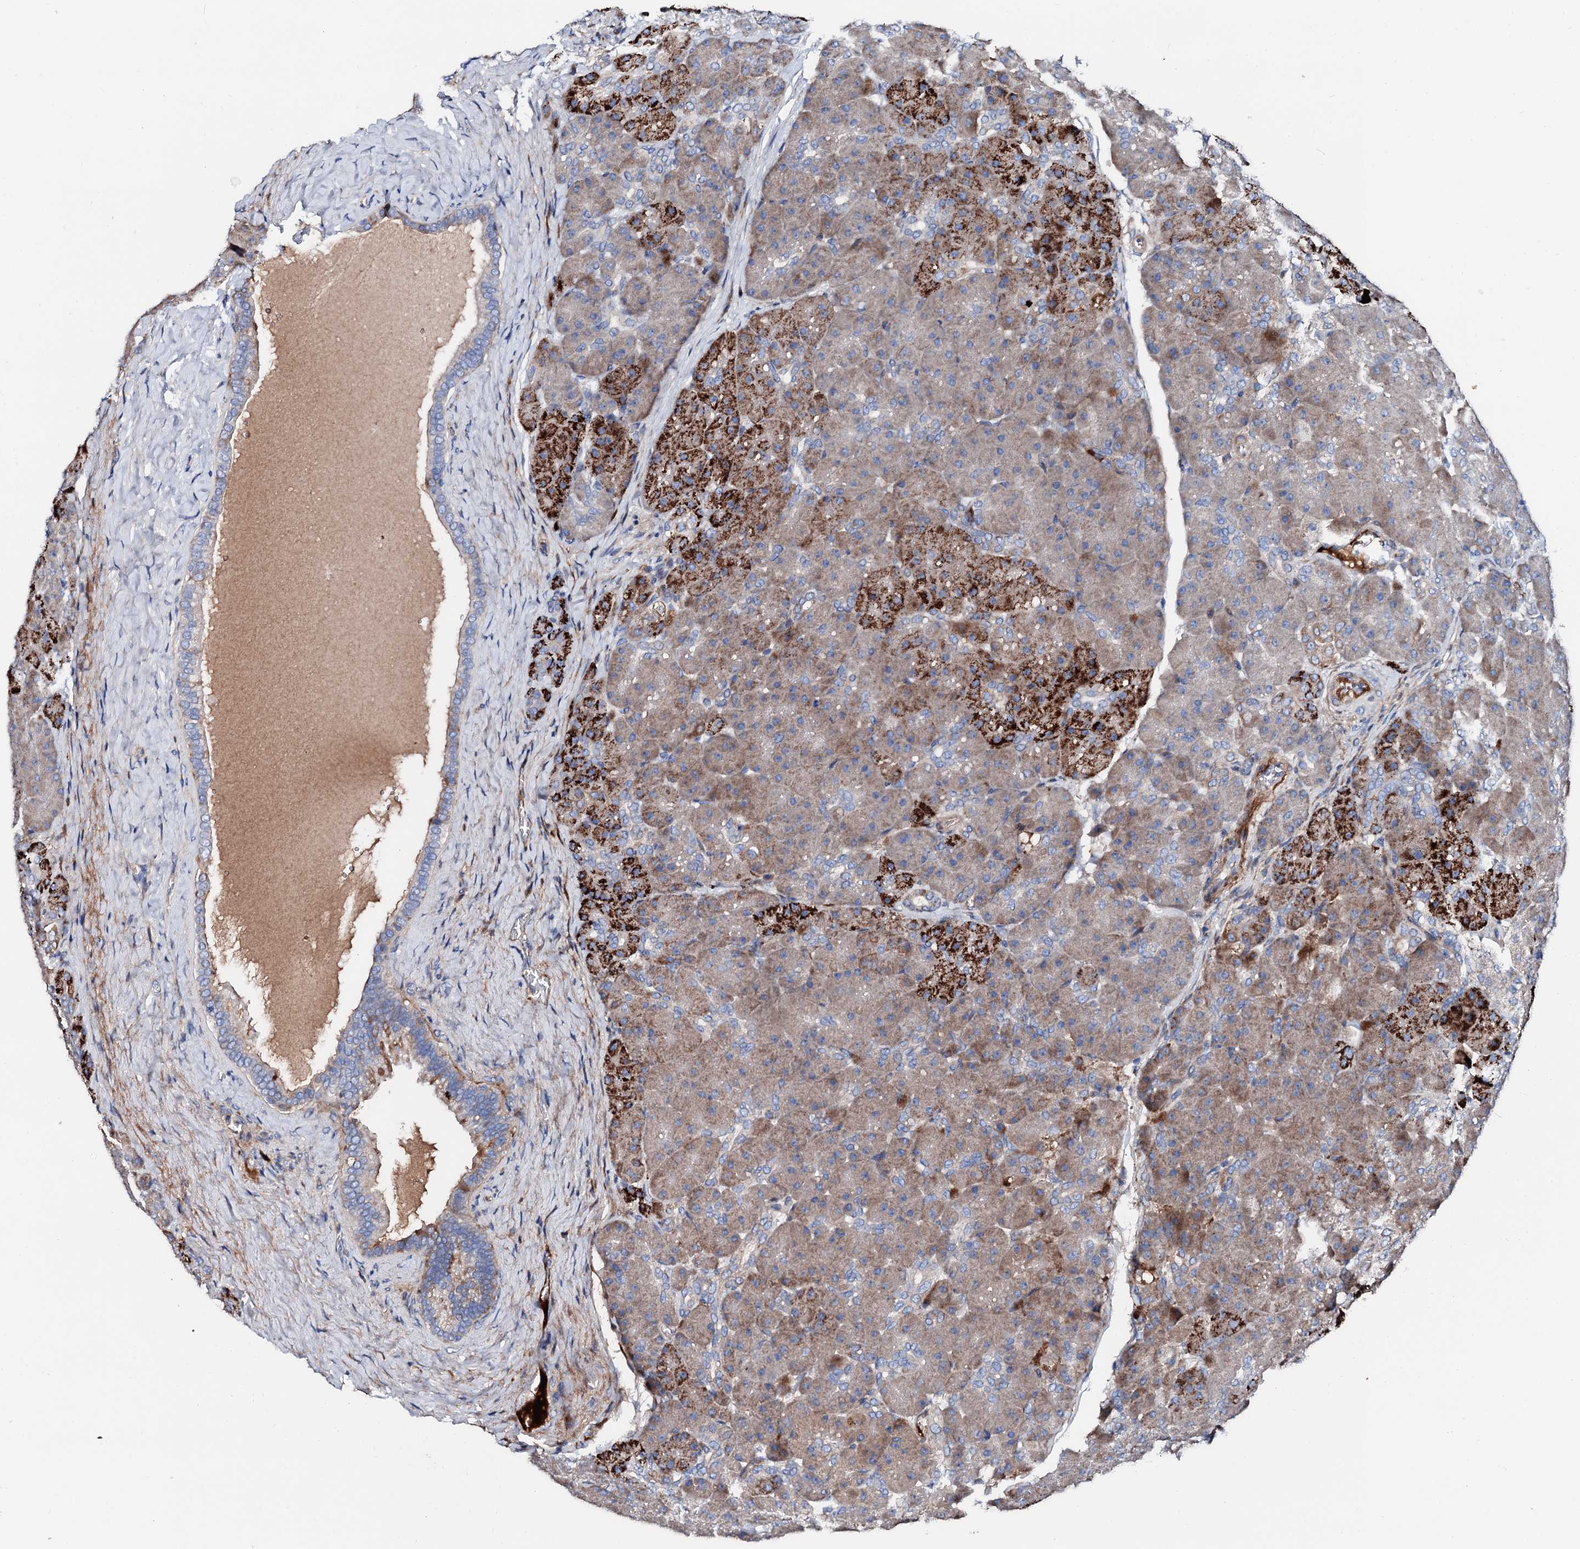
{"staining": {"intensity": "strong", "quantity": "25%-75%", "location": "cytoplasmic/membranous"}, "tissue": "pancreas", "cell_type": "Exocrine glandular cells", "image_type": "normal", "snomed": [{"axis": "morphology", "description": "Normal tissue, NOS"}, {"axis": "topography", "description": "Pancreas"}], "caption": "Protein staining displays strong cytoplasmic/membranous positivity in approximately 25%-75% of exocrine glandular cells in normal pancreas.", "gene": "SLC10A7", "patient": {"sex": "male", "age": 66}}